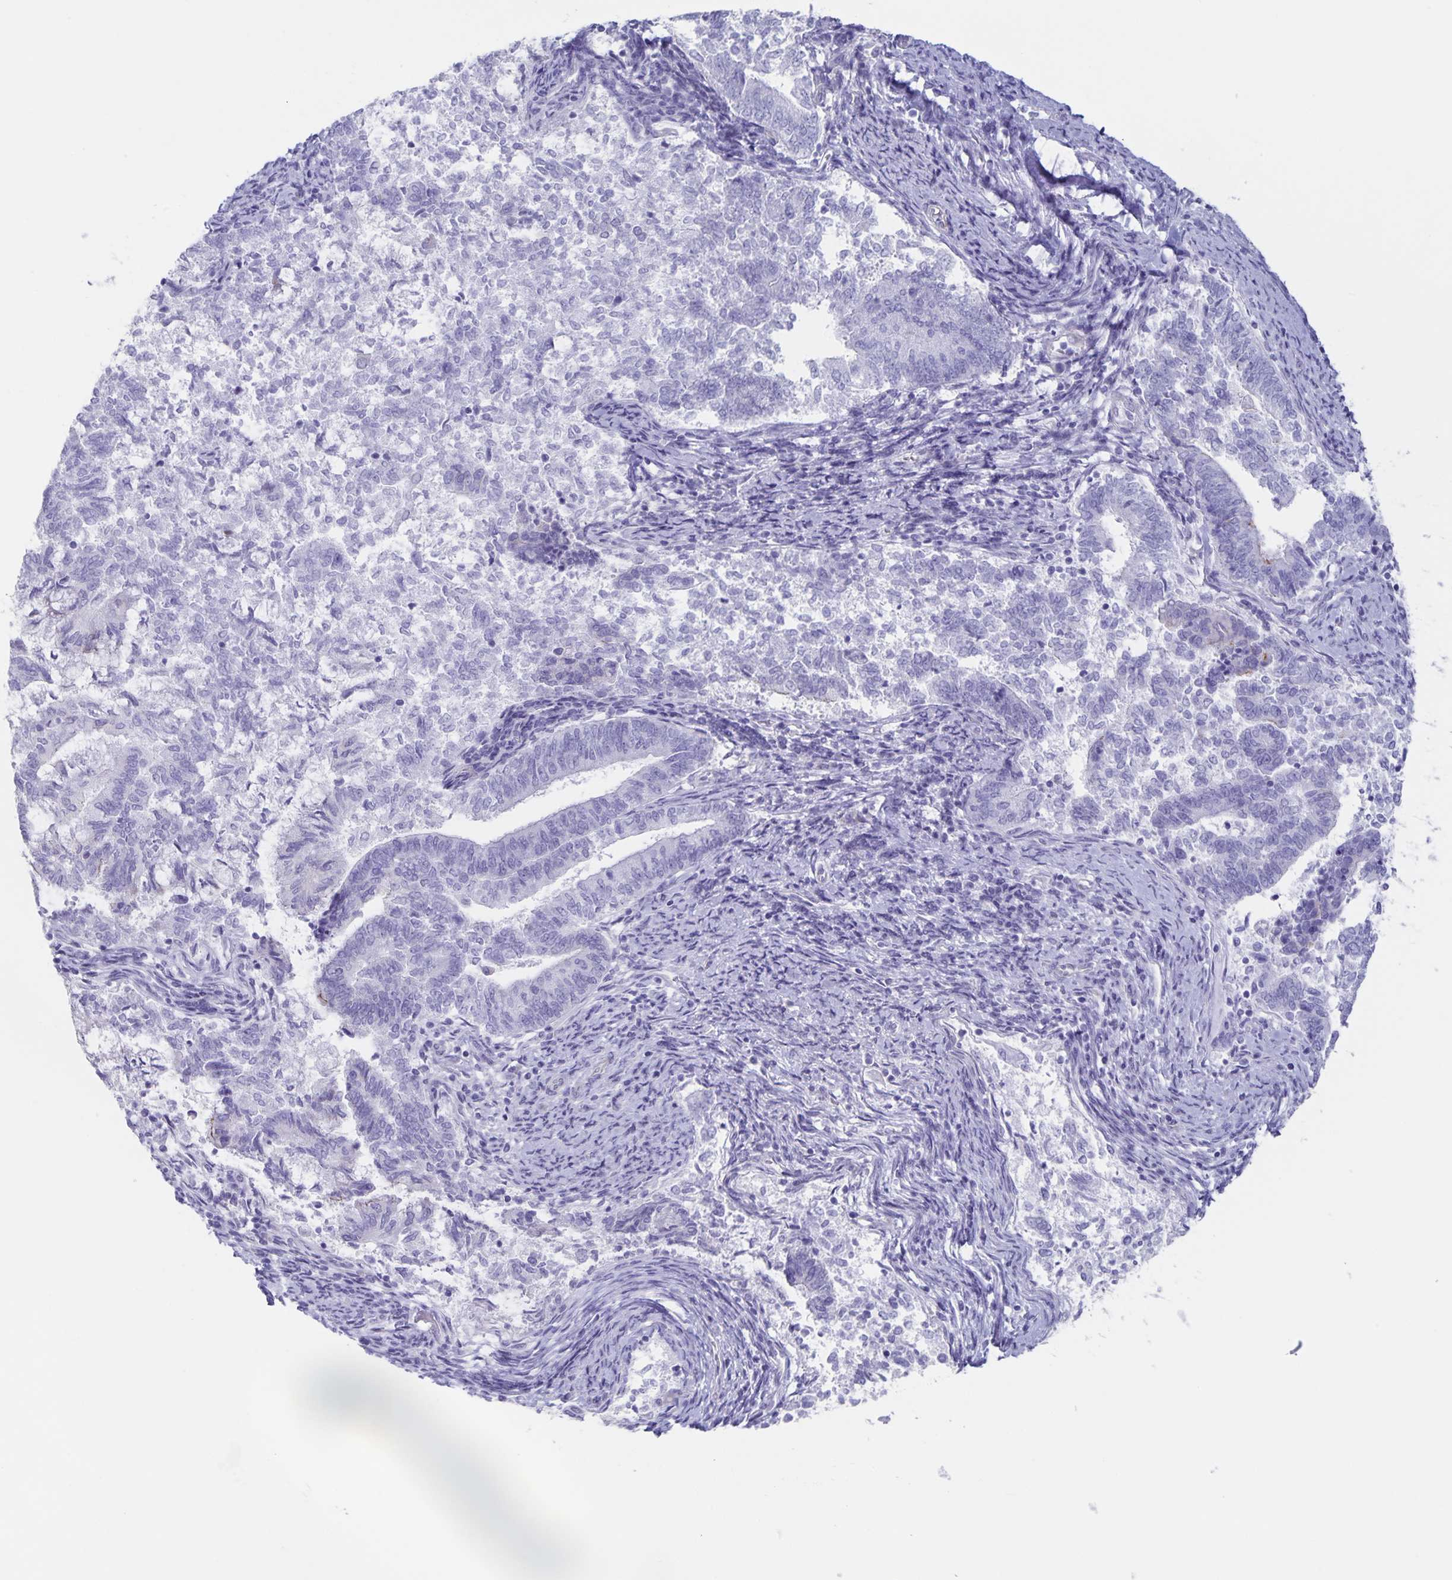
{"staining": {"intensity": "negative", "quantity": "none", "location": "none"}, "tissue": "endometrial cancer", "cell_type": "Tumor cells", "image_type": "cancer", "snomed": [{"axis": "morphology", "description": "Adenocarcinoma, NOS"}, {"axis": "topography", "description": "Endometrium"}], "caption": "Micrograph shows no protein expression in tumor cells of endometrial cancer tissue. (Stains: DAB (3,3'-diaminobenzidine) immunohistochemistry (IHC) with hematoxylin counter stain, Microscopy: brightfield microscopy at high magnification).", "gene": "AQP4", "patient": {"sex": "female", "age": 65}}